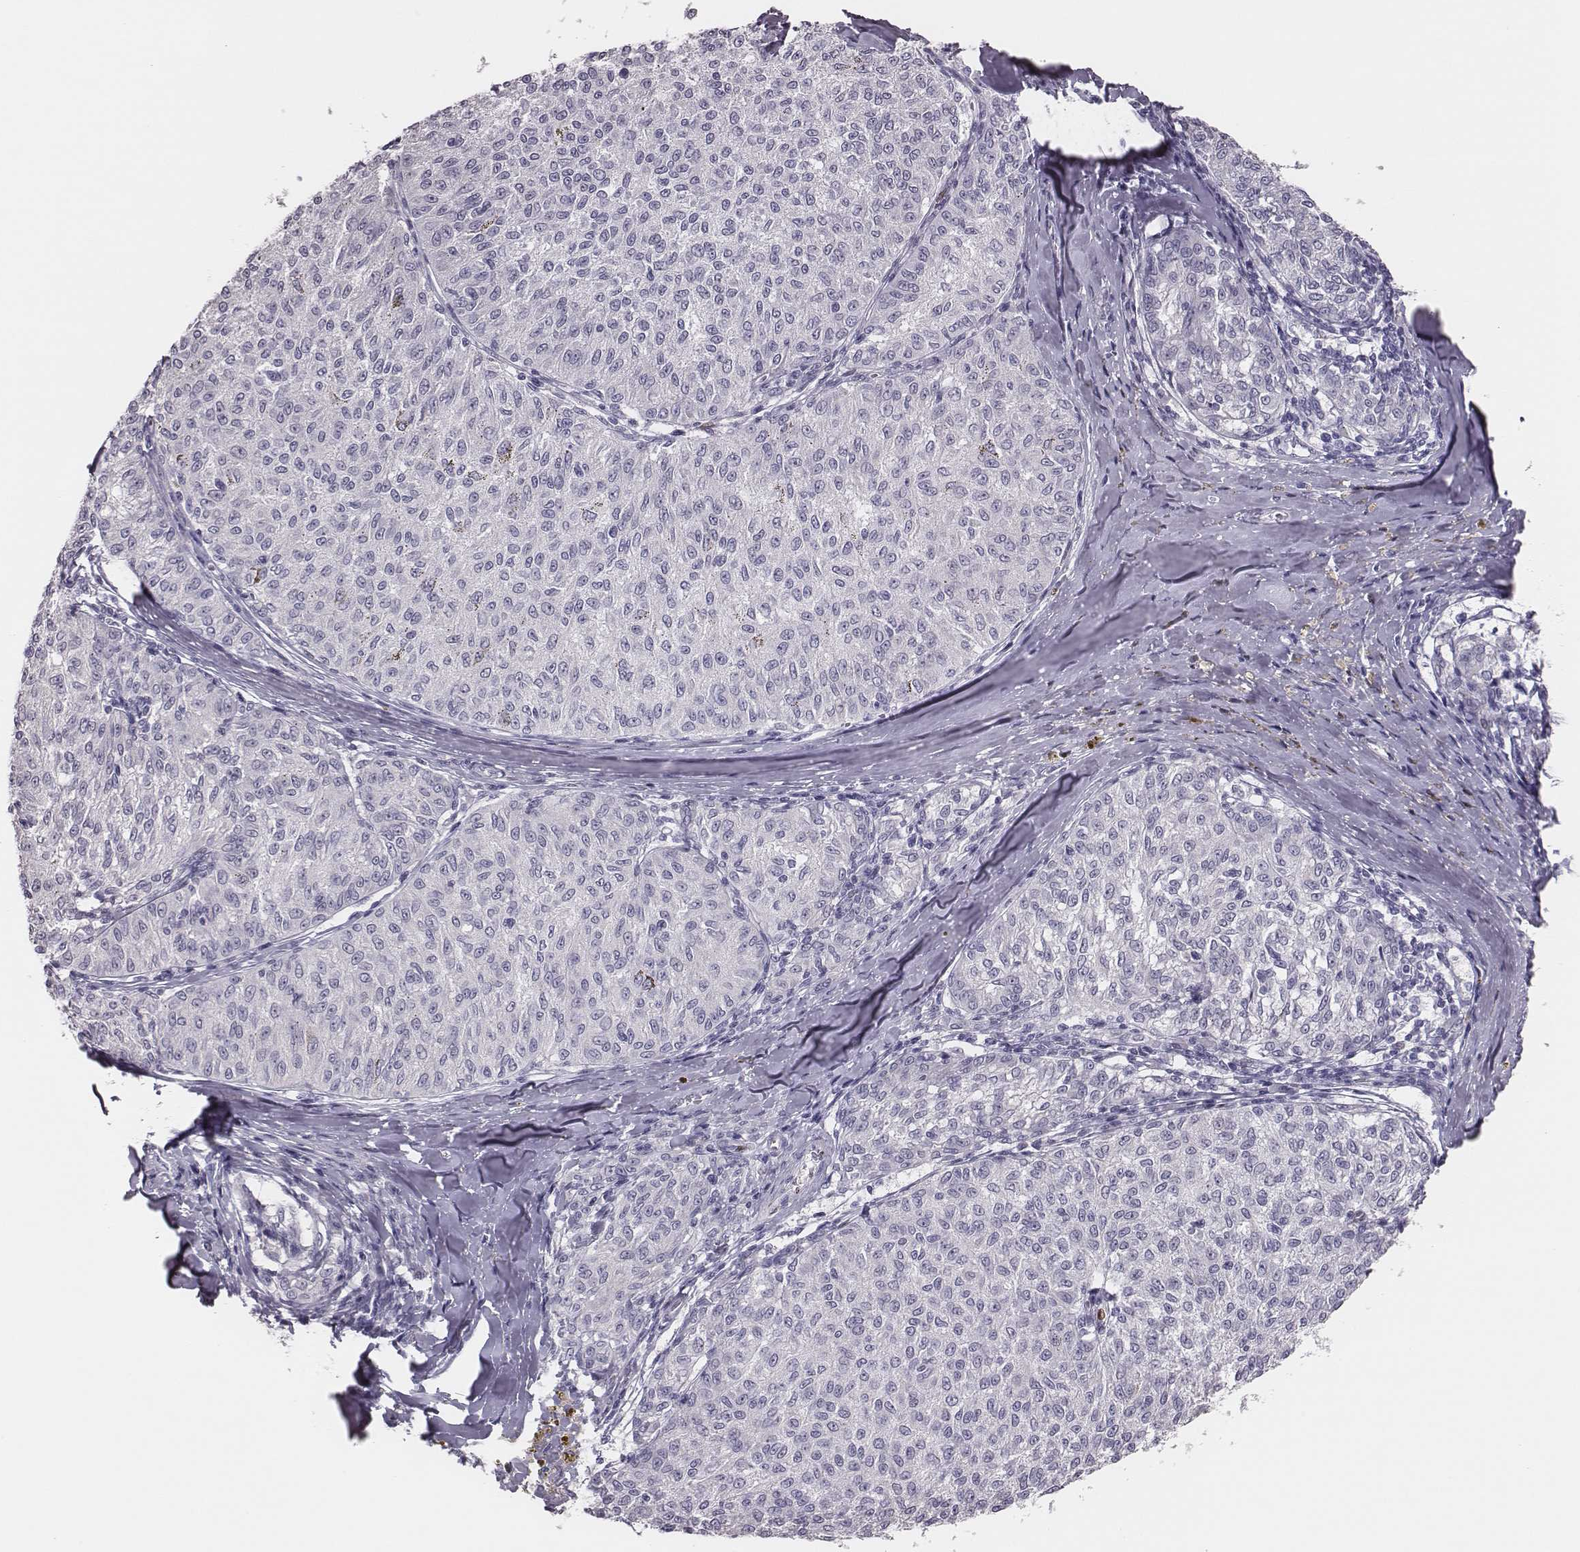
{"staining": {"intensity": "negative", "quantity": "none", "location": "none"}, "tissue": "melanoma", "cell_type": "Tumor cells", "image_type": "cancer", "snomed": [{"axis": "morphology", "description": "Malignant melanoma, NOS"}, {"axis": "topography", "description": "Skin"}], "caption": "High power microscopy histopathology image of an IHC image of melanoma, revealing no significant staining in tumor cells.", "gene": "ADGRF4", "patient": {"sex": "female", "age": 72}}